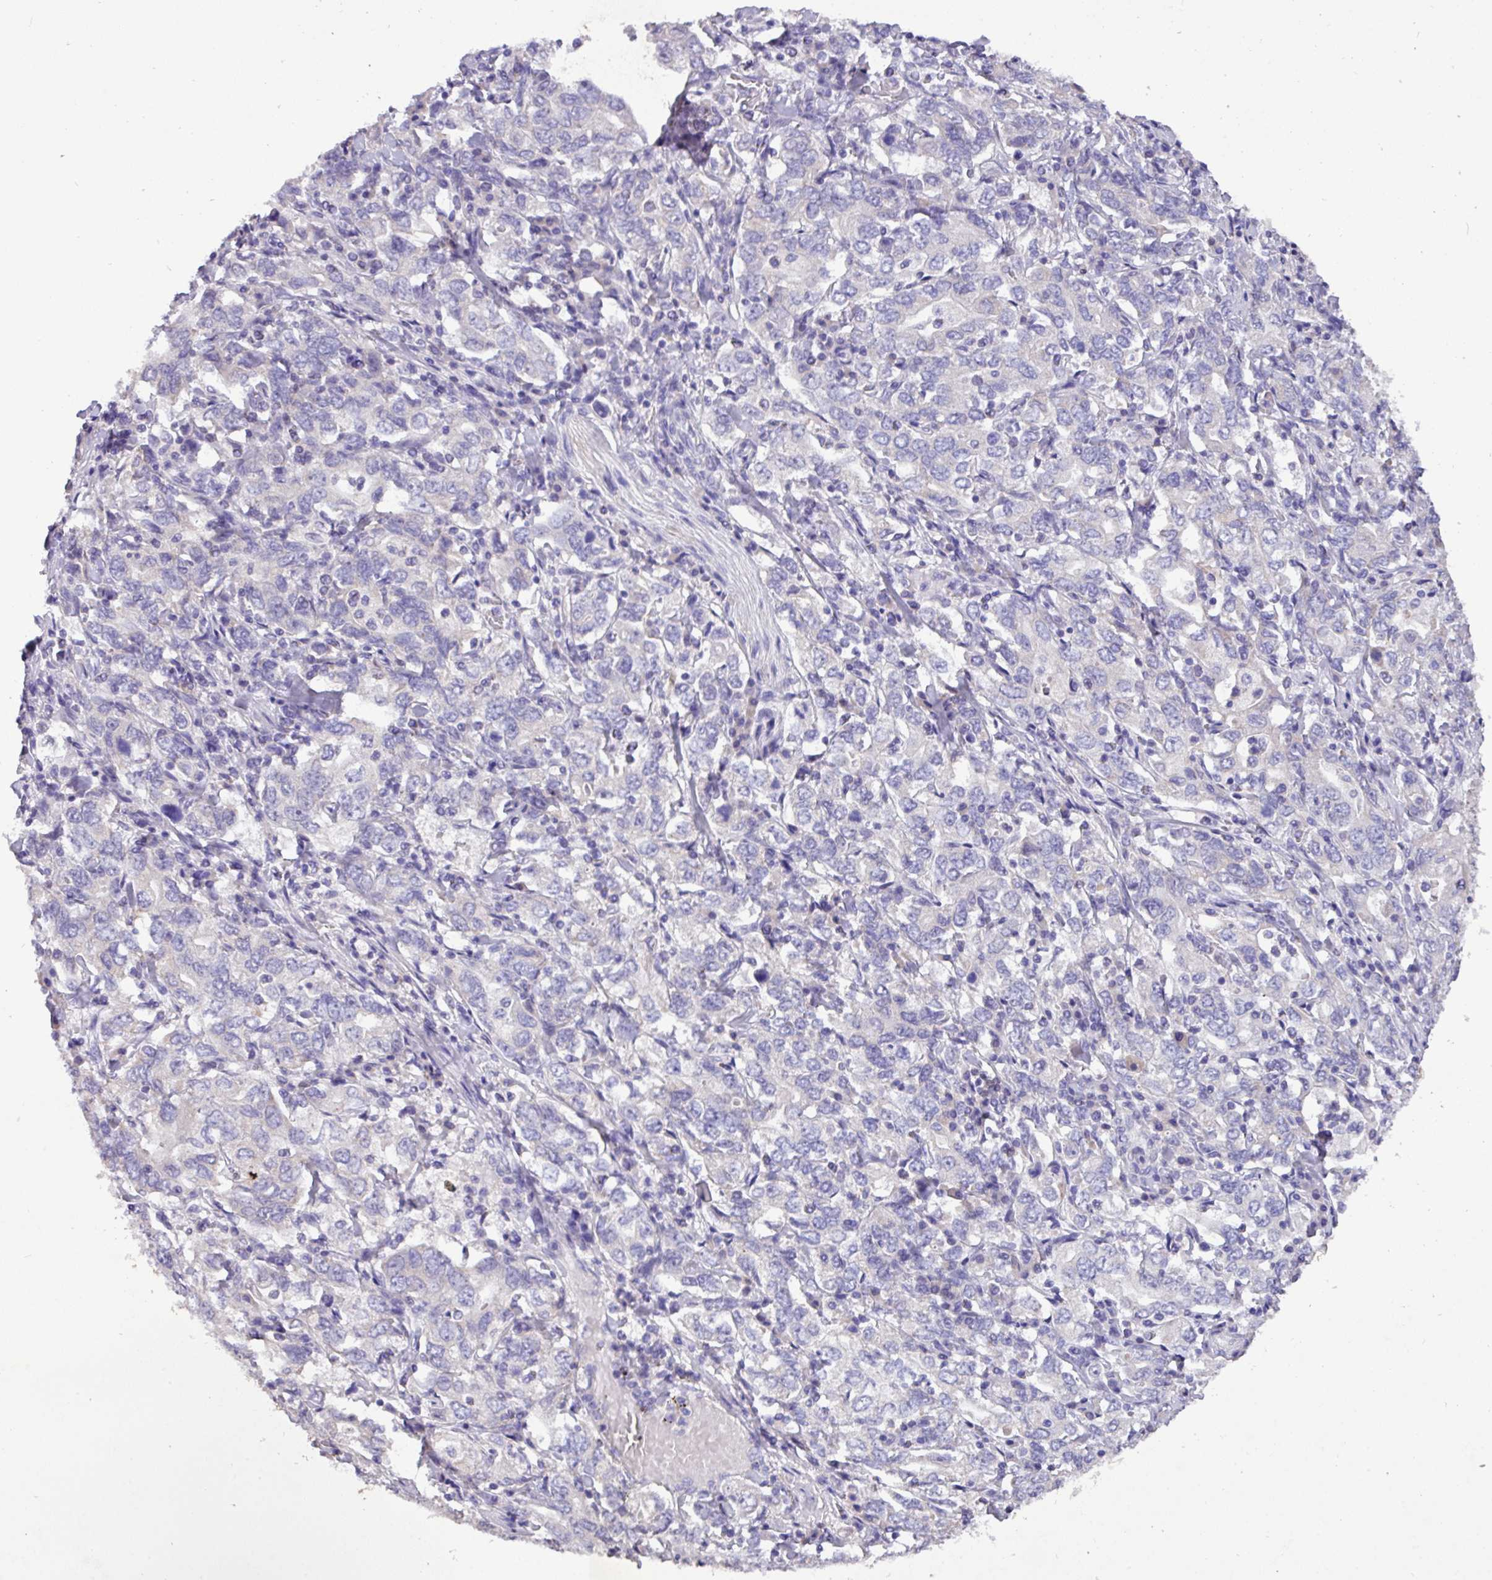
{"staining": {"intensity": "negative", "quantity": "none", "location": "none"}, "tissue": "stomach cancer", "cell_type": "Tumor cells", "image_type": "cancer", "snomed": [{"axis": "morphology", "description": "Adenocarcinoma, NOS"}, {"axis": "topography", "description": "Stomach, upper"}, {"axis": "topography", "description": "Stomach"}], "caption": "Tumor cells show no significant expression in stomach adenocarcinoma.", "gene": "PAX8", "patient": {"sex": "male", "age": 62}}